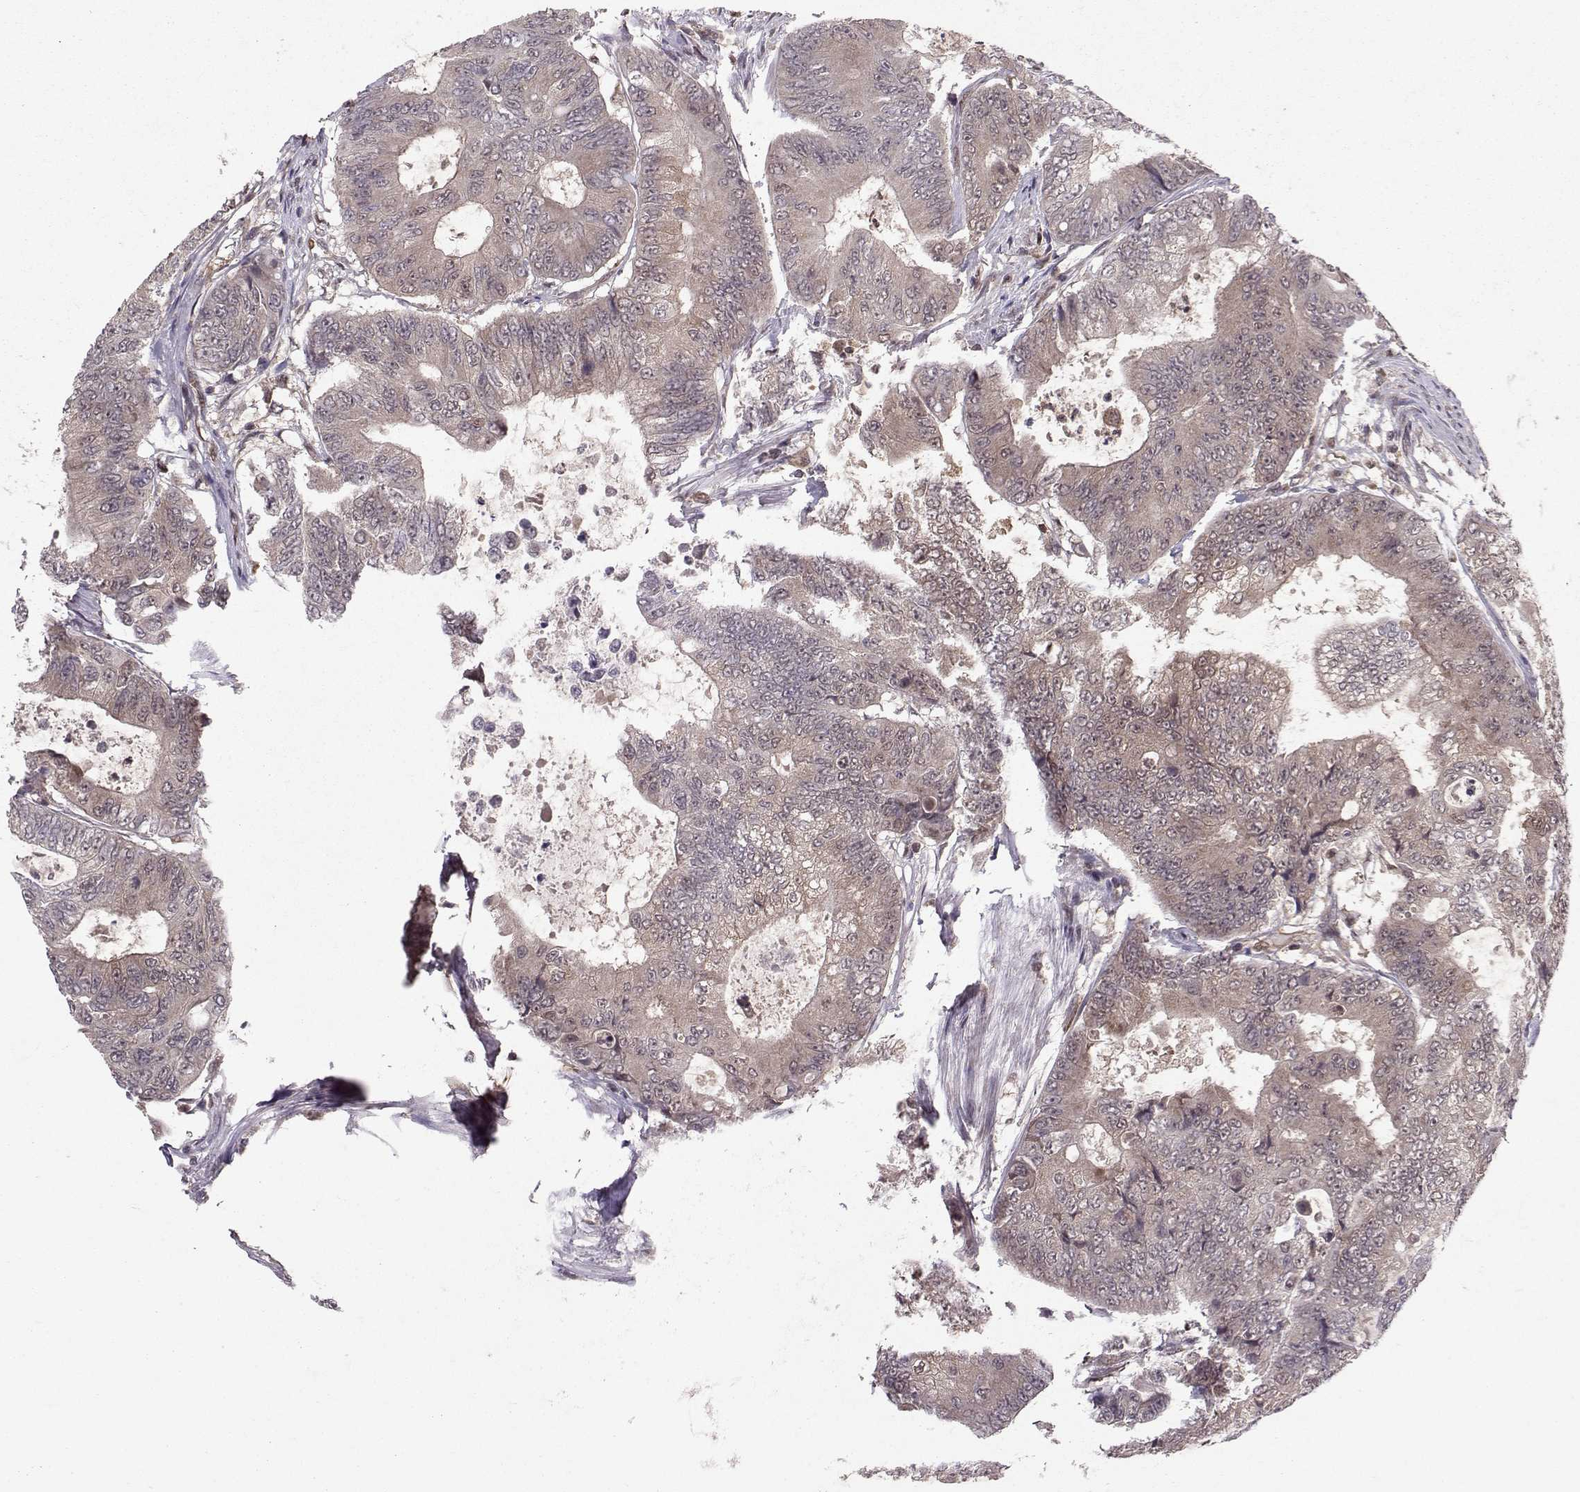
{"staining": {"intensity": "negative", "quantity": "none", "location": "none"}, "tissue": "colorectal cancer", "cell_type": "Tumor cells", "image_type": "cancer", "snomed": [{"axis": "morphology", "description": "Adenocarcinoma, NOS"}, {"axis": "topography", "description": "Colon"}], "caption": "This image is of colorectal cancer stained with IHC to label a protein in brown with the nuclei are counter-stained blue. There is no positivity in tumor cells.", "gene": "PPP2R2A", "patient": {"sex": "female", "age": 48}}